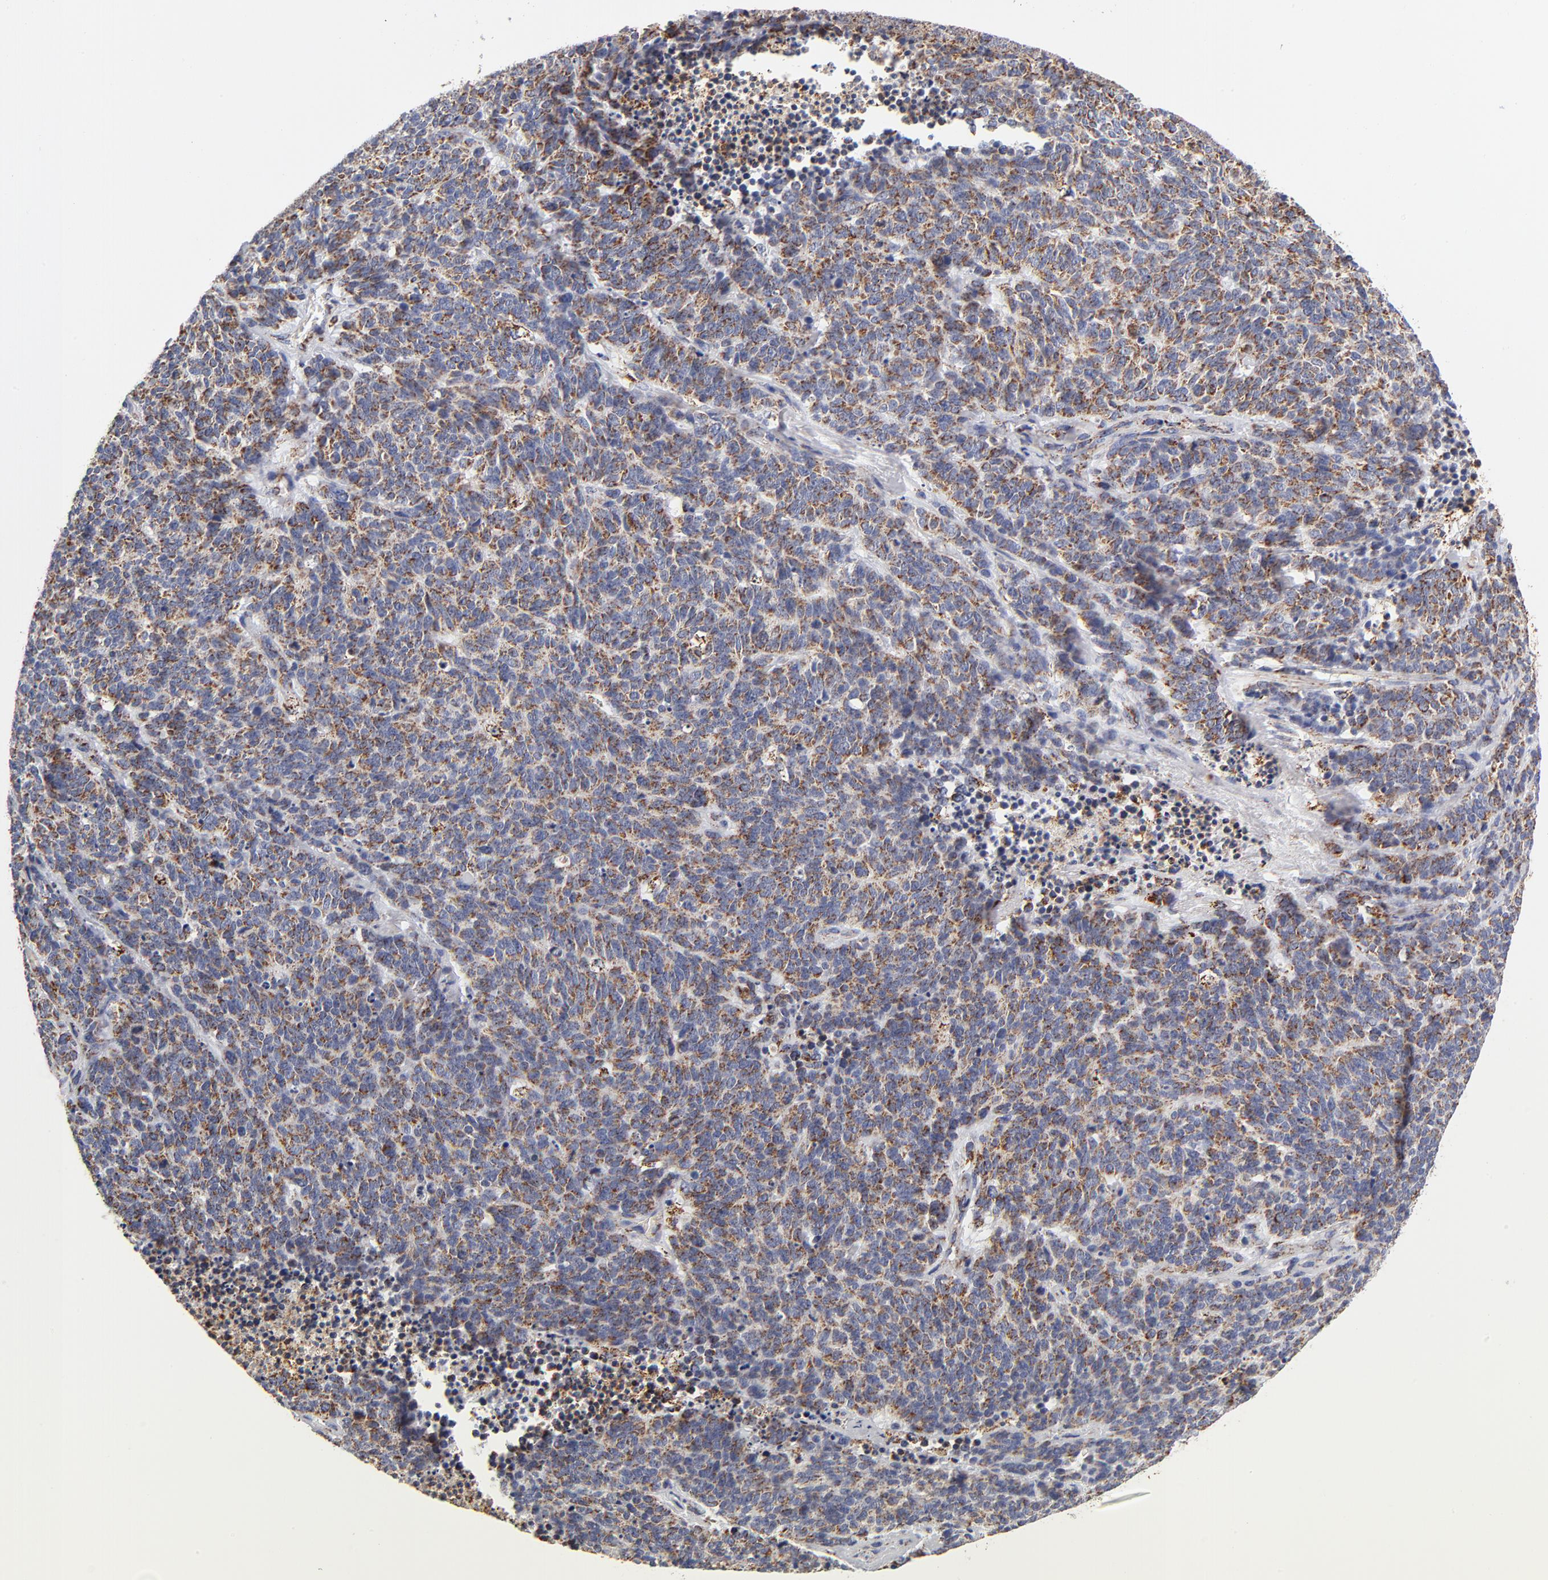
{"staining": {"intensity": "moderate", "quantity": ">75%", "location": "cytoplasmic/membranous"}, "tissue": "lung cancer", "cell_type": "Tumor cells", "image_type": "cancer", "snomed": [{"axis": "morphology", "description": "Neoplasm, malignant, NOS"}, {"axis": "topography", "description": "Lung"}], "caption": "Immunohistochemistry (IHC) (DAB (3,3'-diaminobenzidine)) staining of human lung neoplasm (malignant) exhibits moderate cytoplasmic/membranous protein positivity in about >75% of tumor cells.", "gene": "ECHS1", "patient": {"sex": "female", "age": 58}}